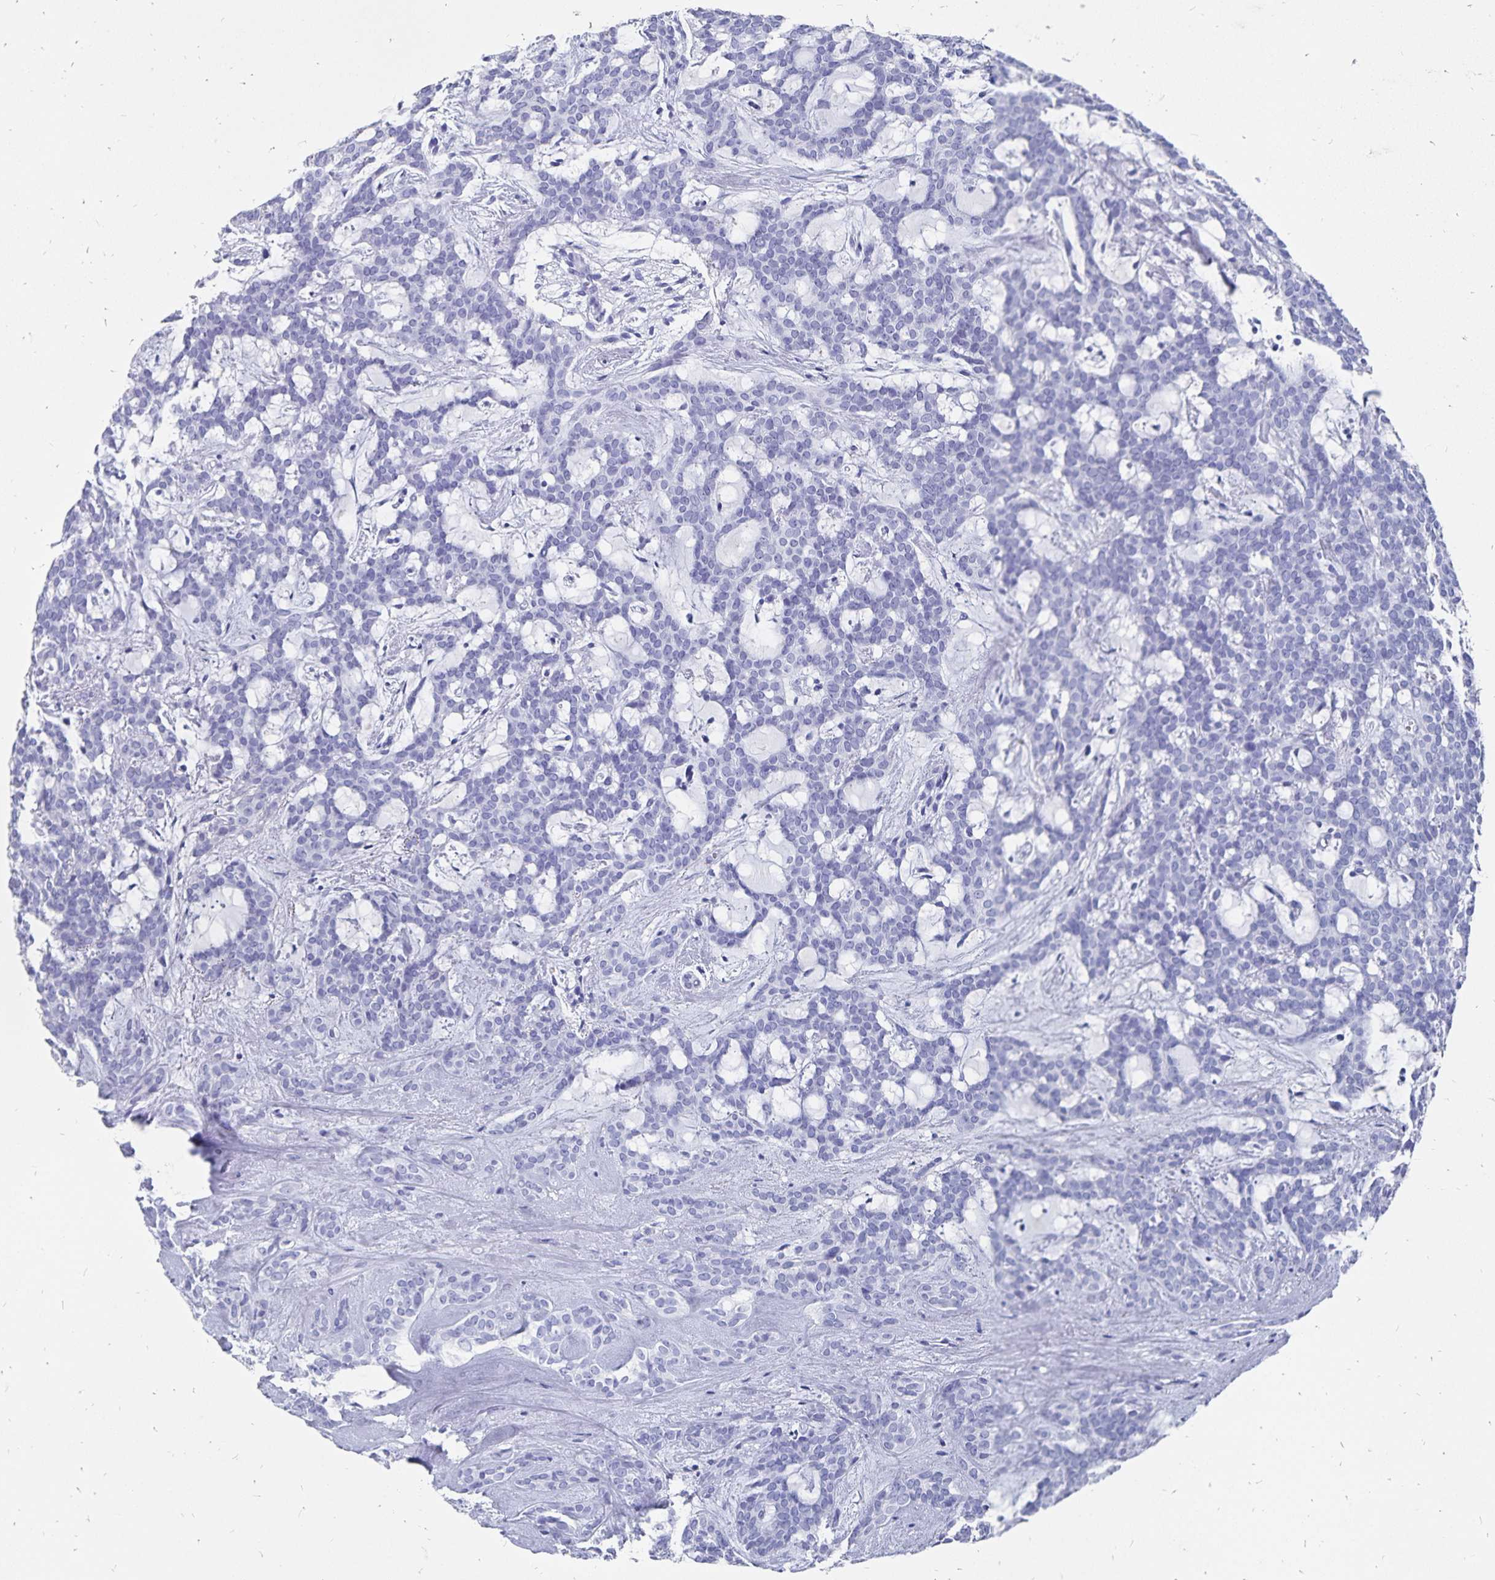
{"staining": {"intensity": "negative", "quantity": "none", "location": "none"}, "tissue": "head and neck cancer", "cell_type": "Tumor cells", "image_type": "cancer", "snomed": [{"axis": "morphology", "description": "Adenocarcinoma, NOS"}, {"axis": "topography", "description": "Head-Neck"}], "caption": "Tumor cells show no significant expression in head and neck adenocarcinoma. (Brightfield microscopy of DAB (3,3'-diaminobenzidine) immunohistochemistry at high magnification).", "gene": "ADH1A", "patient": {"sex": "female", "age": 57}}